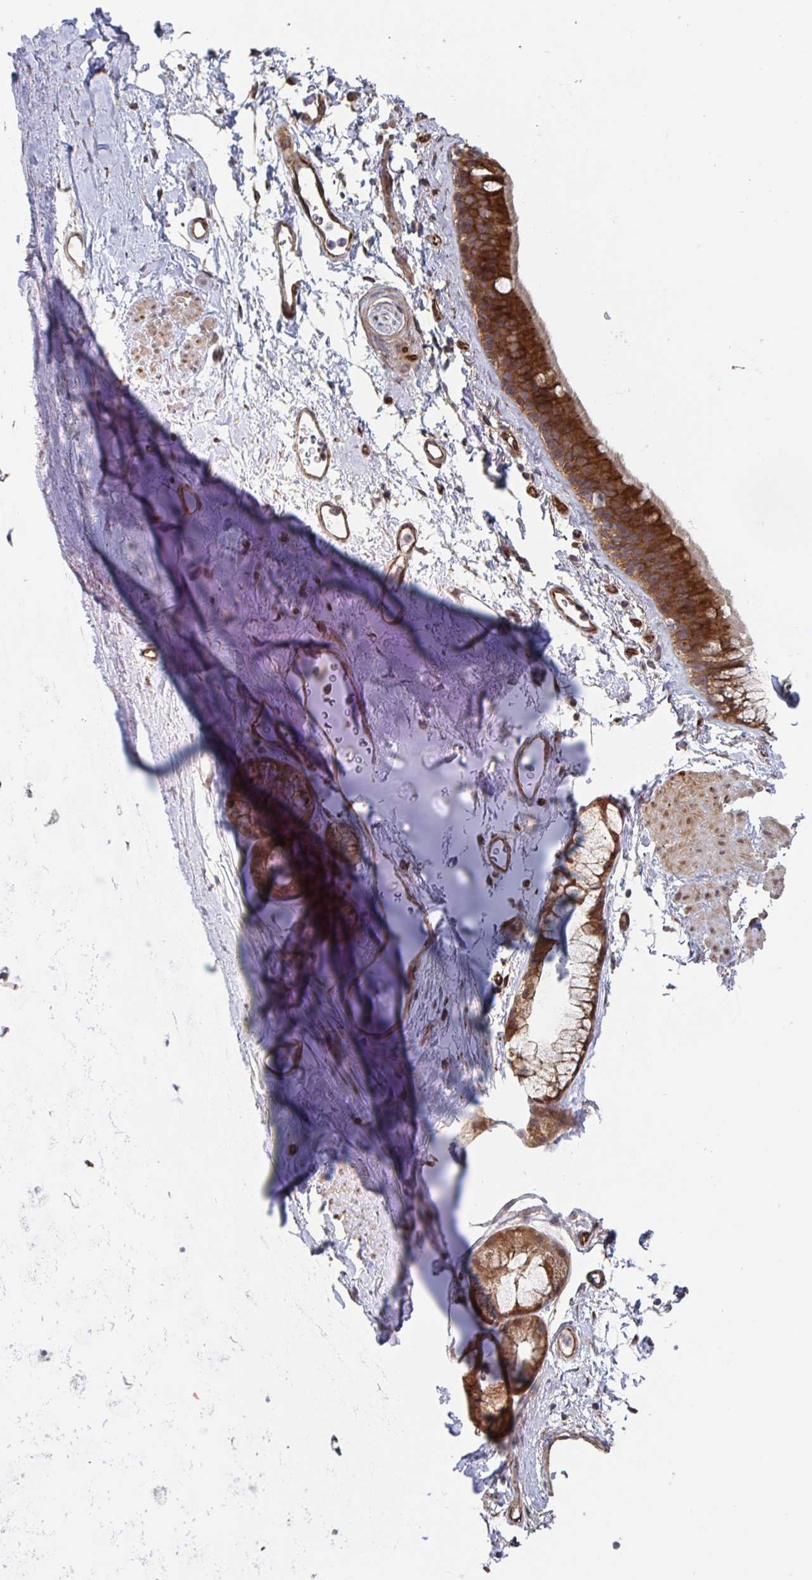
{"staining": {"intensity": "negative", "quantity": "none", "location": "none"}, "tissue": "adipose tissue", "cell_type": "Adipocytes", "image_type": "normal", "snomed": [{"axis": "morphology", "description": "Normal tissue, NOS"}, {"axis": "topography", "description": "Lymph node"}, {"axis": "topography", "description": "Cartilage tissue"}, {"axis": "topography", "description": "Bronchus"}], "caption": "Adipocytes show no significant protein positivity in normal adipose tissue.", "gene": "DVL3", "patient": {"sex": "female", "age": 70}}